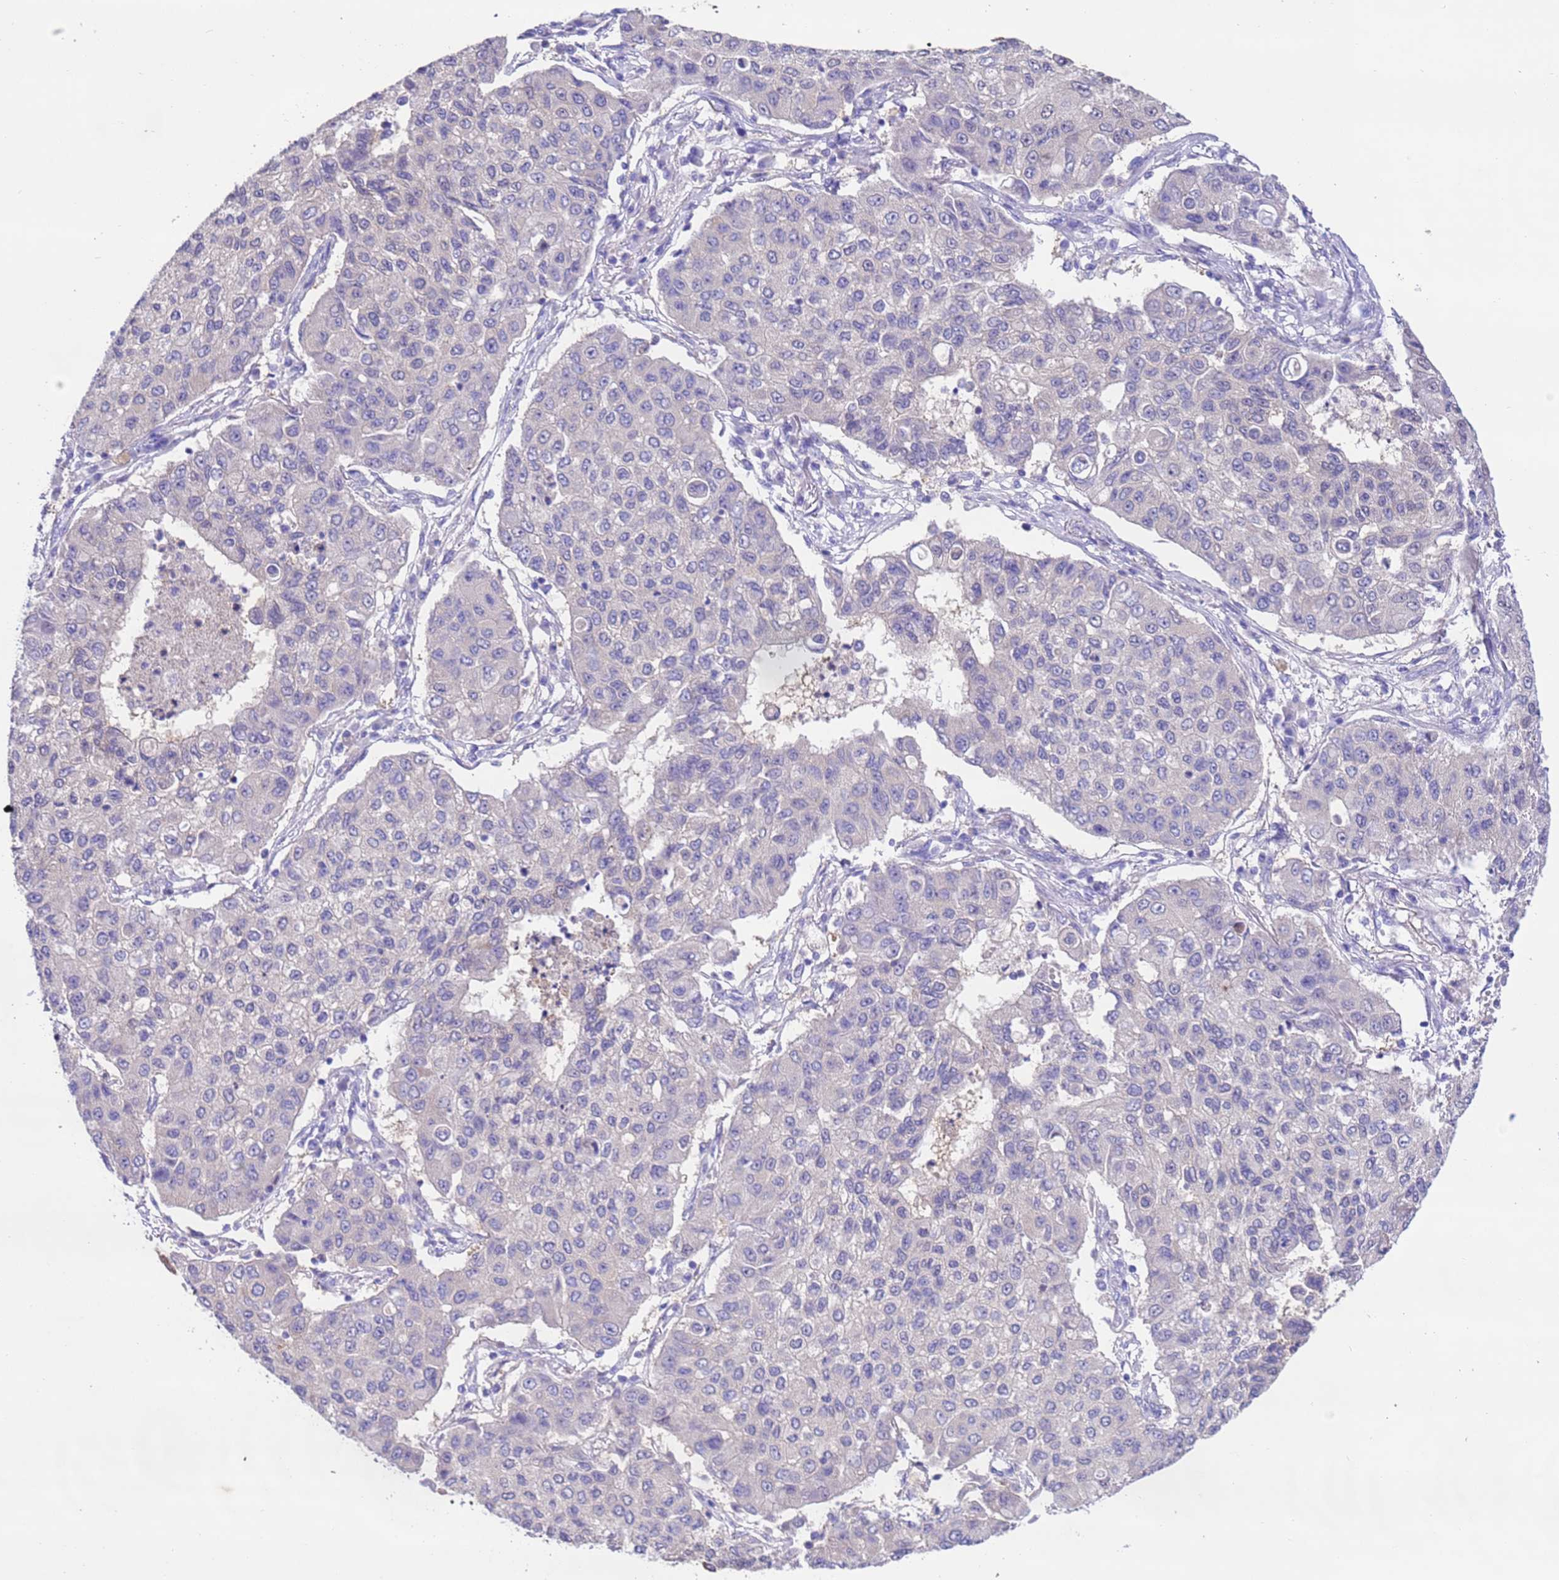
{"staining": {"intensity": "negative", "quantity": "none", "location": "none"}, "tissue": "lung cancer", "cell_type": "Tumor cells", "image_type": "cancer", "snomed": [{"axis": "morphology", "description": "Squamous cell carcinoma, NOS"}, {"axis": "topography", "description": "Lung"}], "caption": "This is an immunohistochemistry micrograph of lung squamous cell carcinoma. There is no expression in tumor cells.", "gene": "USP38", "patient": {"sex": "male", "age": 74}}